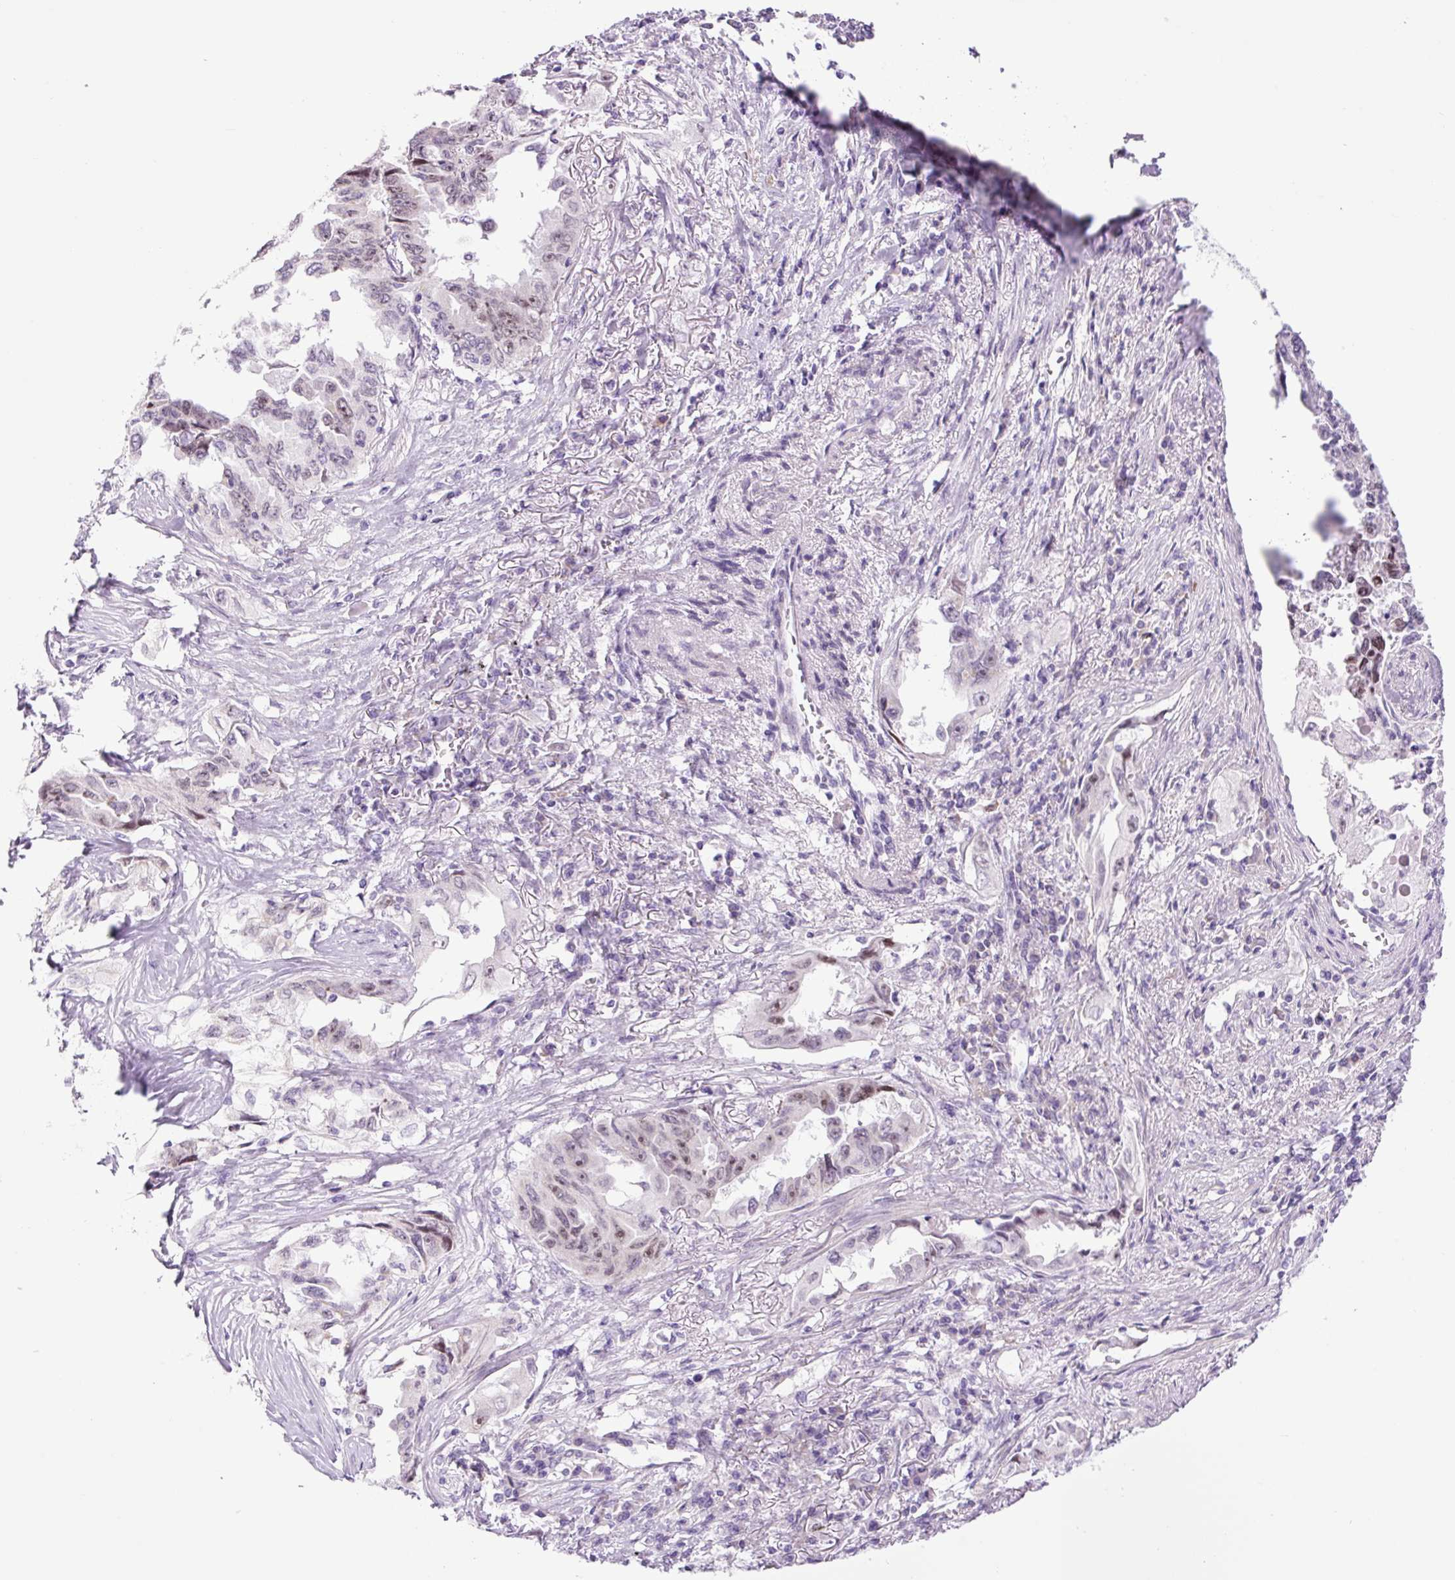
{"staining": {"intensity": "moderate", "quantity": "<25%", "location": "nuclear"}, "tissue": "lung cancer", "cell_type": "Tumor cells", "image_type": "cancer", "snomed": [{"axis": "morphology", "description": "Adenocarcinoma, NOS"}, {"axis": "topography", "description": "Lung"}], "caption": "Tumor cells show low levels of moderate nuclear staining in about <25% of cells in adenocarcinoma (lung).", "gene": "RRS1", "patient": {"sex": "female", "age": 51}}